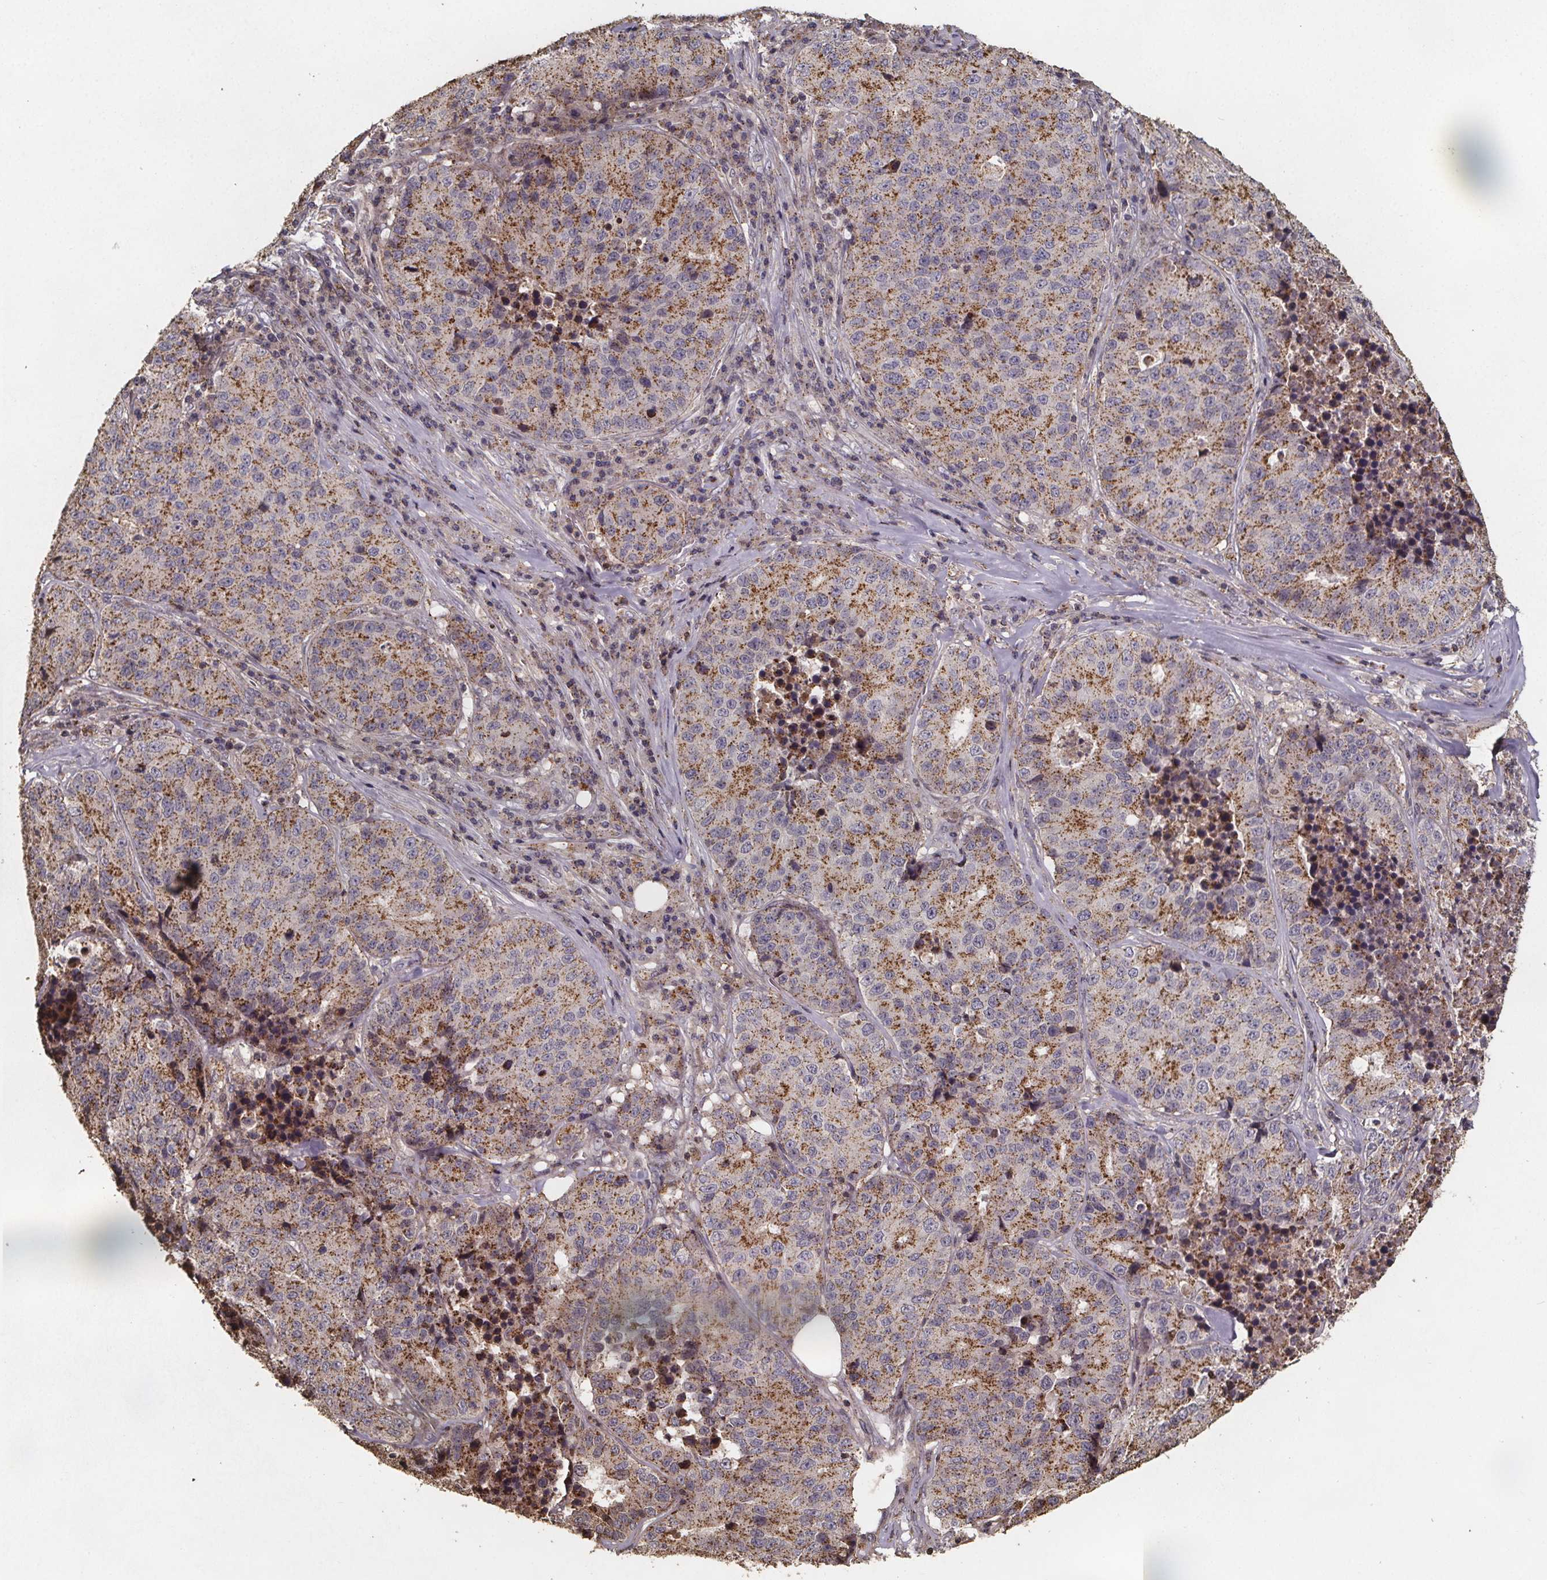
{"staining": {"intensity": "moderate", "quantity": ">75%", "location": "cytoplasmic/membranous"}, "tissue": "stomach cancer", "cell_type": "Tumor cells", "image_type": "cancer", "snomed": [{"axis": "morphology", "description": "Adenocarcinoma, NOS"}, {"axis": "topography", "description": "Stomach"}], "caption": "Stomach cancer stained with a brown dye displays moderate cytoplasmic/membranous positive staining in approximately >75% of tumor cells.", "gene": "ZNF879", "patient": {"sex": "male", "age": 71}}